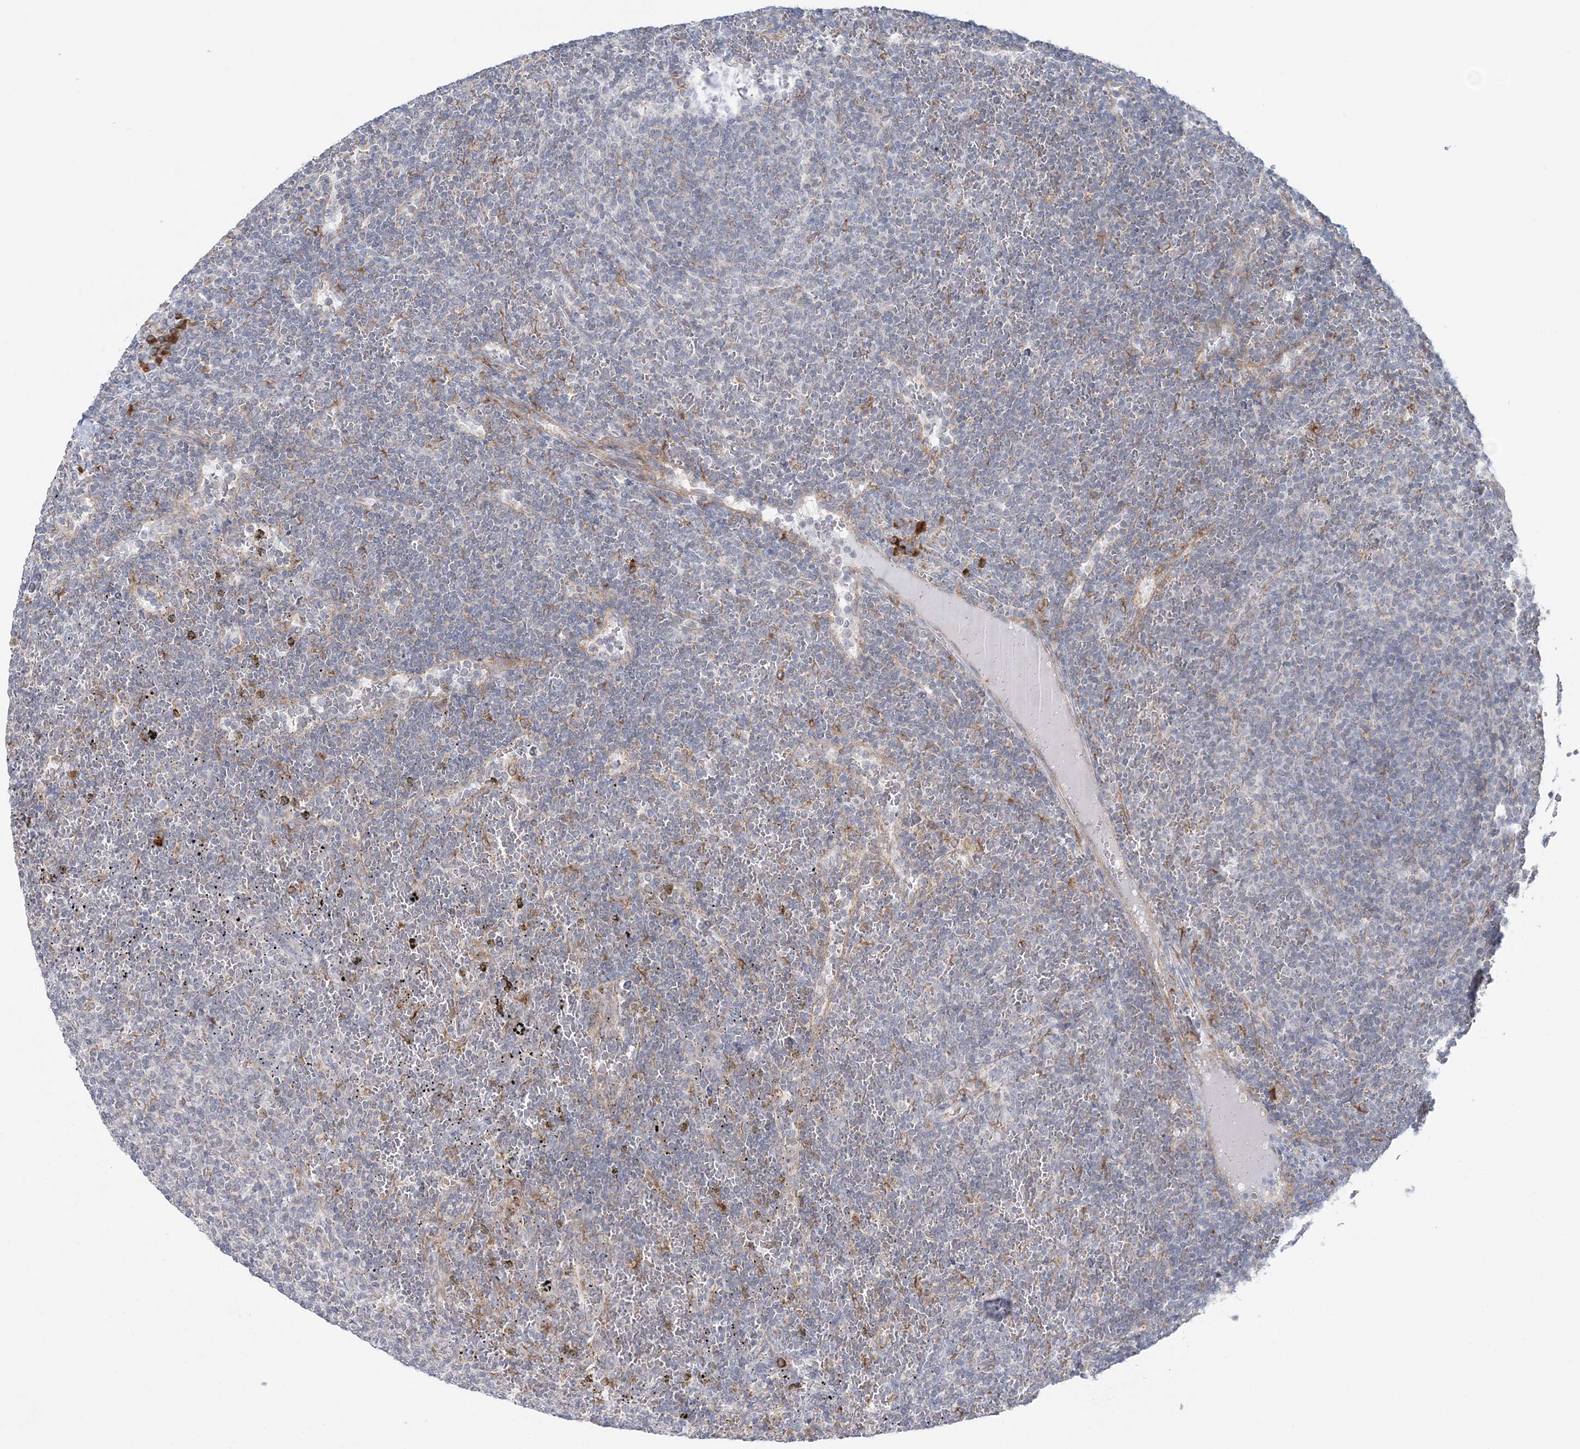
{"staining": {"intensity": "negative", "quantity": "none", "location": "none"}, "tissue": "lymphoma", "cell_type": "Tumor cells", "image_type": "cancer", "snomed": [{"axis": "morphology", "description": "Malignant lymphoma, non-Hodgkin's type, Low grade"}, {"axis": "topography", "description": "Spleen"}], "caption": "This is an immunohistochemistry (IHC) photomicrograph of human low-grade malignant lymphoma, non-Hodgkin's type. There is no positivity in tumor cells.", "gene": "TMED10", "patient": {"sex": "female", "age": 50}}